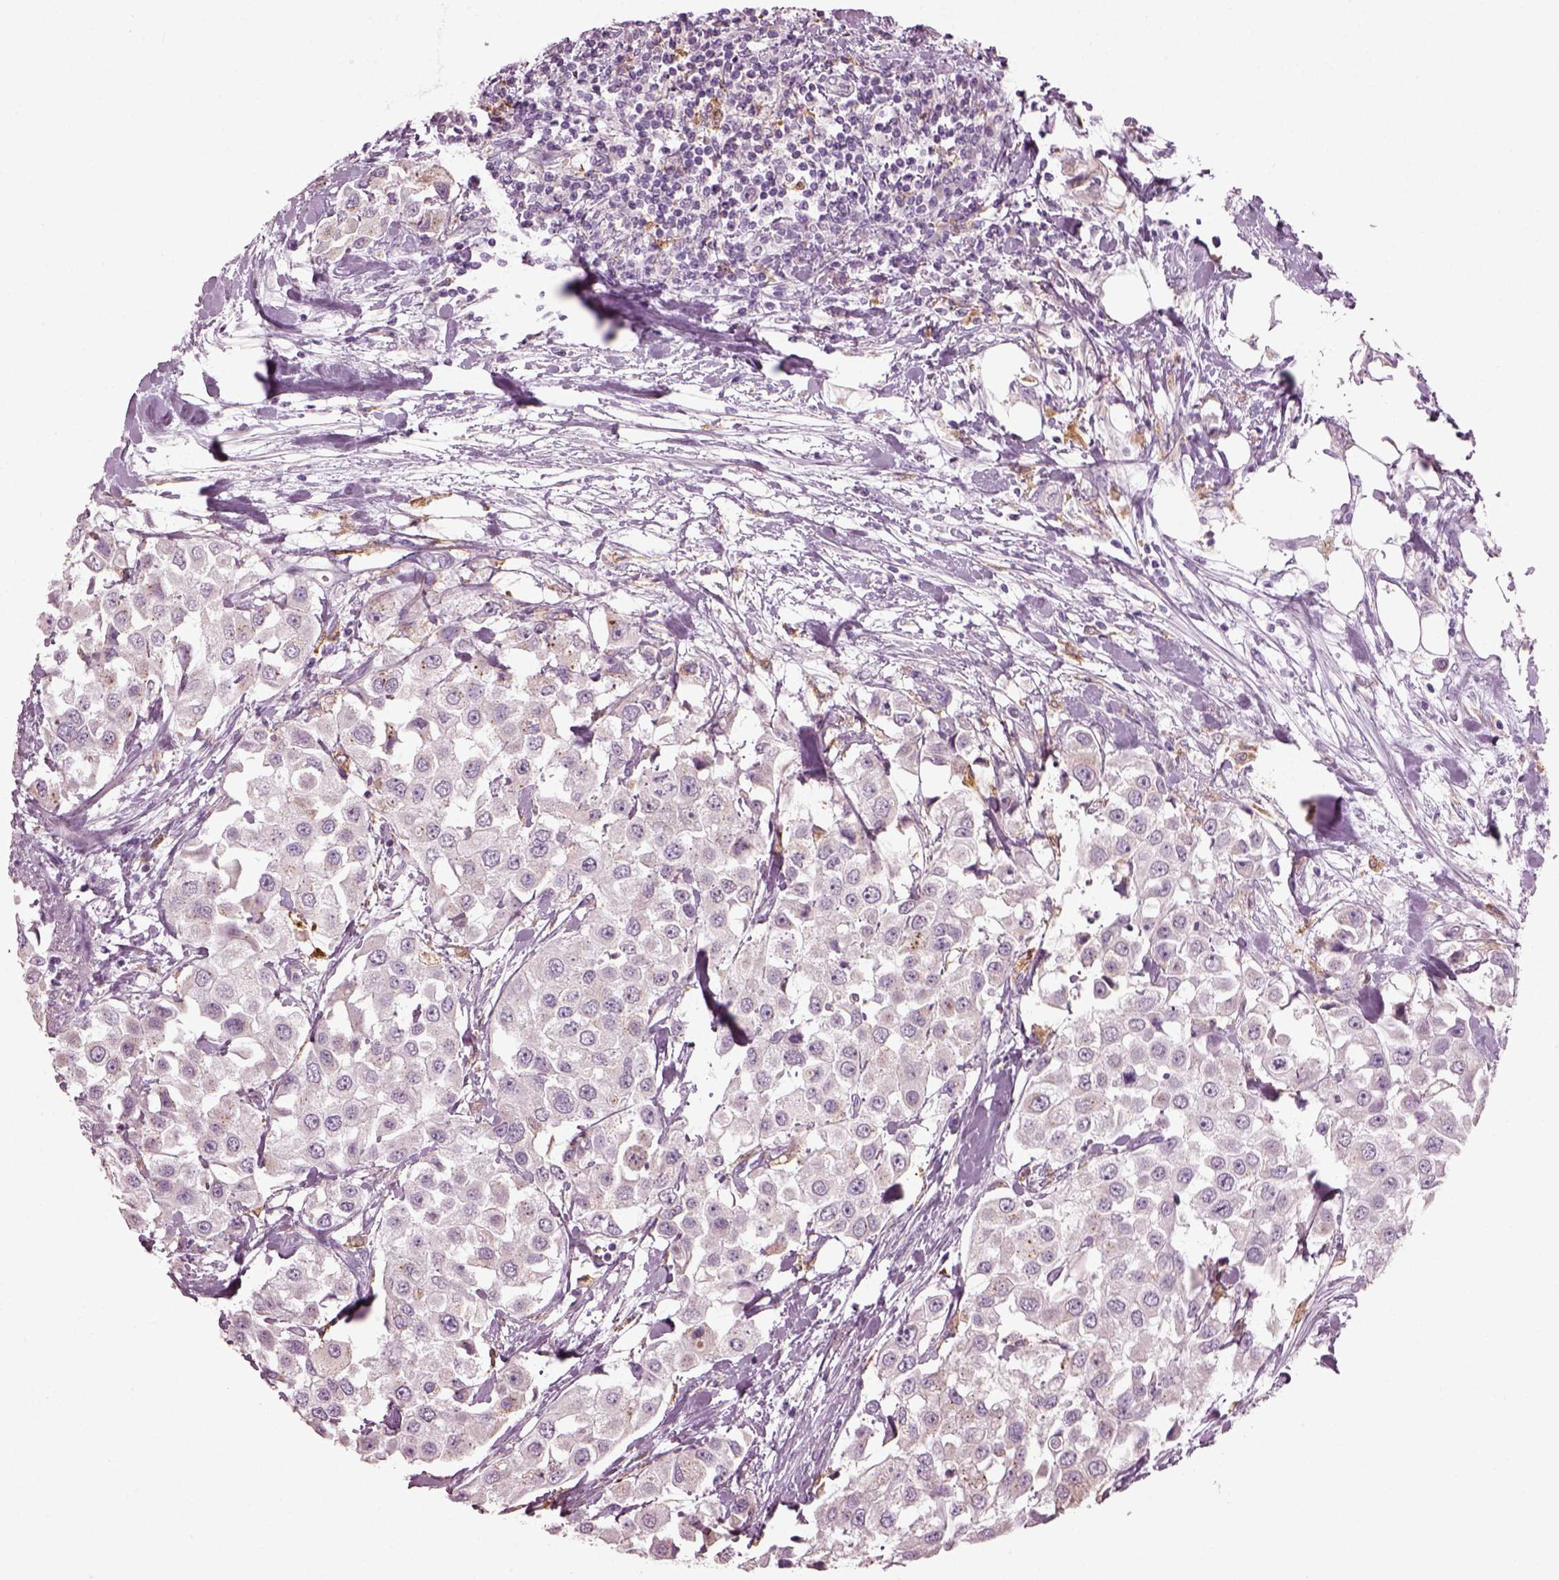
{"staining": {"intensity": "negative", "quantity": "none", "location": "none"}, "tissue": "urothelial cancer", "cell_type": "Tumor cells", "image_type": "cancer", "snomed": [{"axis": "morphology", "description": "Urothelial carcinoma, High grade"}, {"axis": "topography", "description": "Urinary bladder"}], "caption": "DAB (3,3'-diaminobenzidine) immunohistochemical staining of human urothelial carcinoma (high-grade) shows no significant staining in tumor cells.", "gene": "TMEM231", "patient": {"sex": "female", "age": 64}}